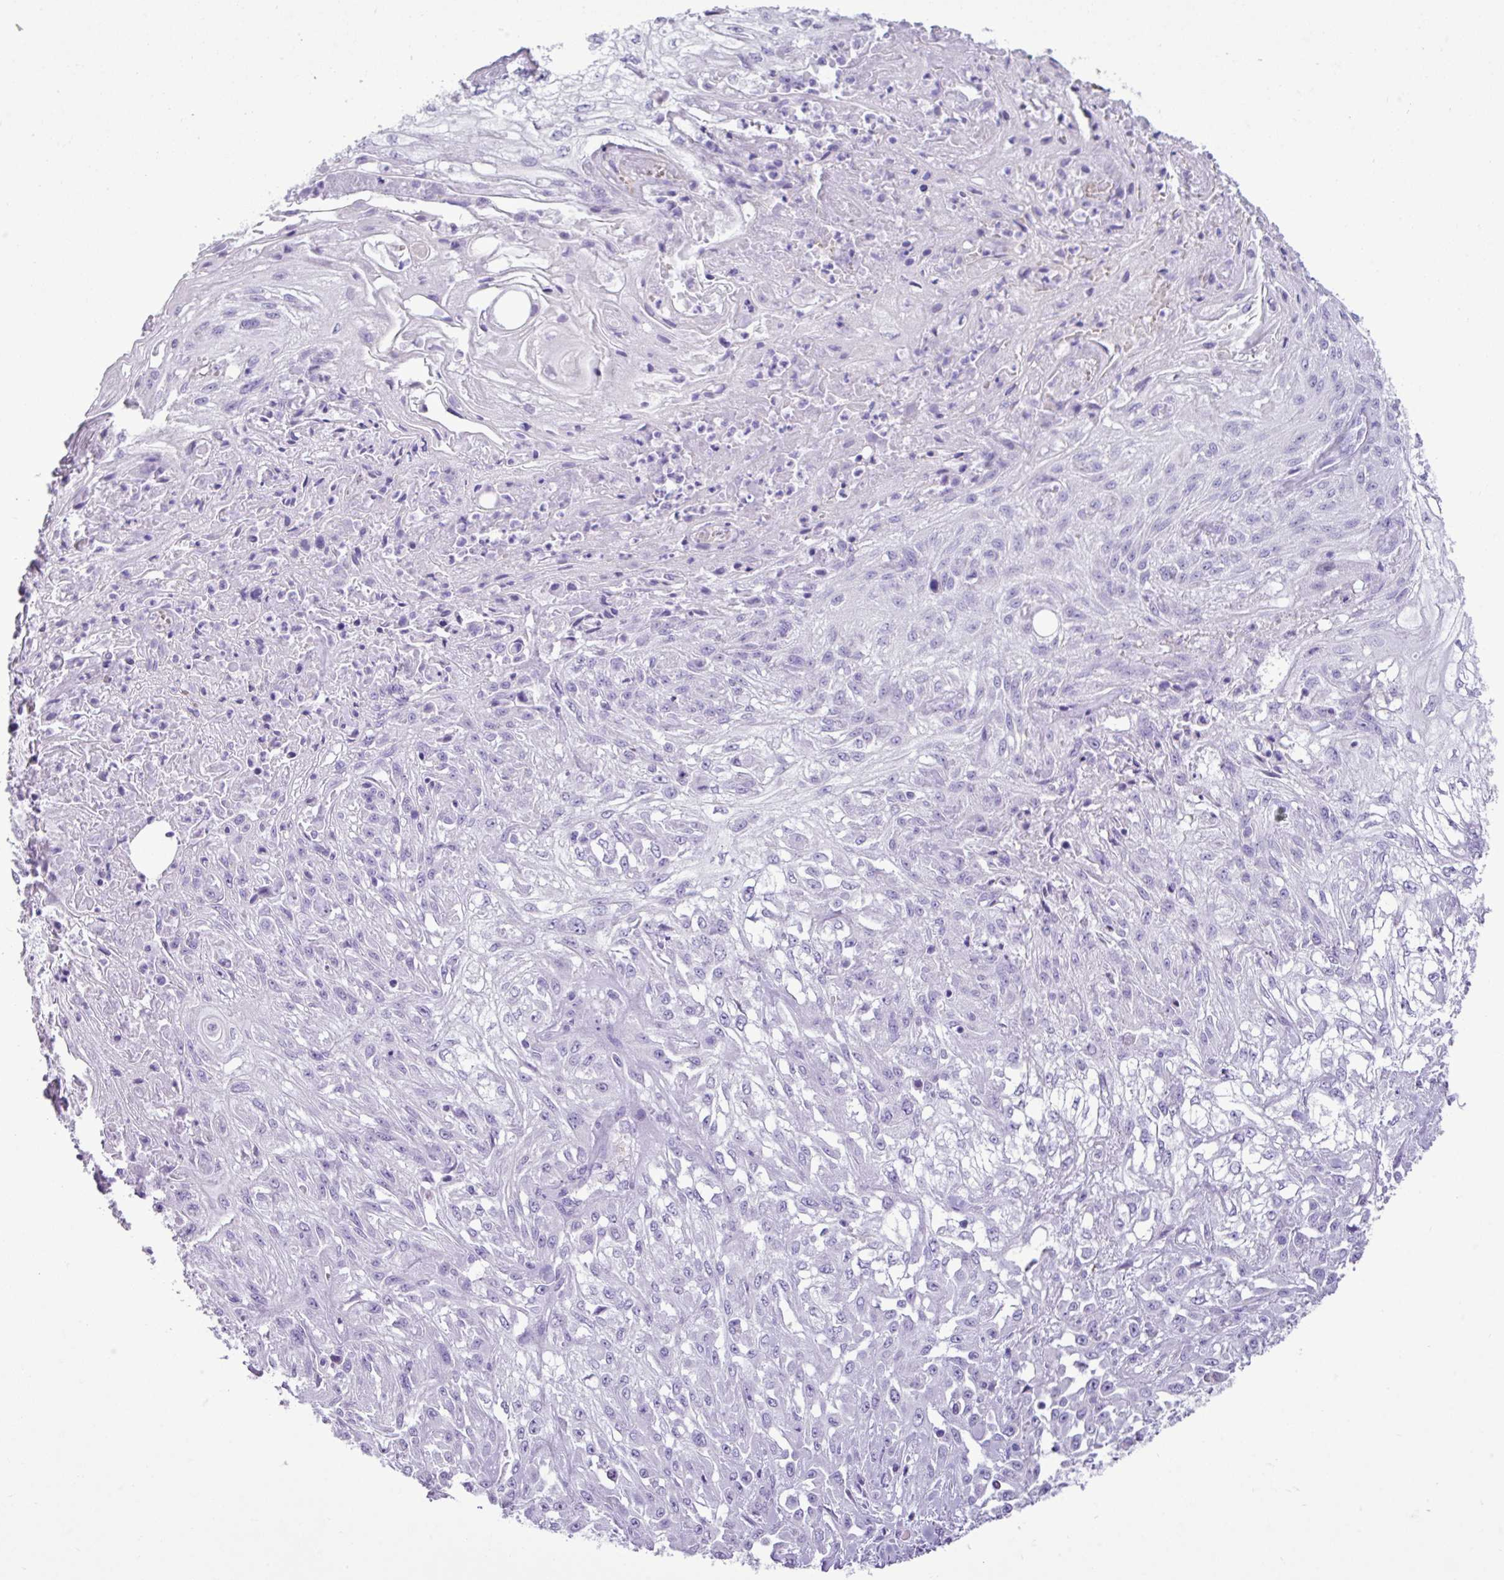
{"staining": {"intensity": "negative", "quantity": "none", "location": "none"}, "tissue": "skin cancer", "cell_type": "Tumor cells", "image_type": "cancer", "snomed": [{"axis": "morphology", "description": "Squamous cell carcinoma, NOS"}, {"axis": "morphology", "description": "Squamous cell carcinoma, metastatic, NOS"}, {"axis": "topography", "description": "Skin"}, {"axis": "topography", "description": "Lymph node"}], "caption": "Immunohistochemistry of human skin squamous cell carcinoma exhibits no positivity in tumor cells. Brightfield microscopy of immunohistochemistry stained with DAB (brown) and hematoxylin (blue), captured at high magnification.", "gene": "ZSCAN5A", "patient": {"sex": "male", "age": 75}}